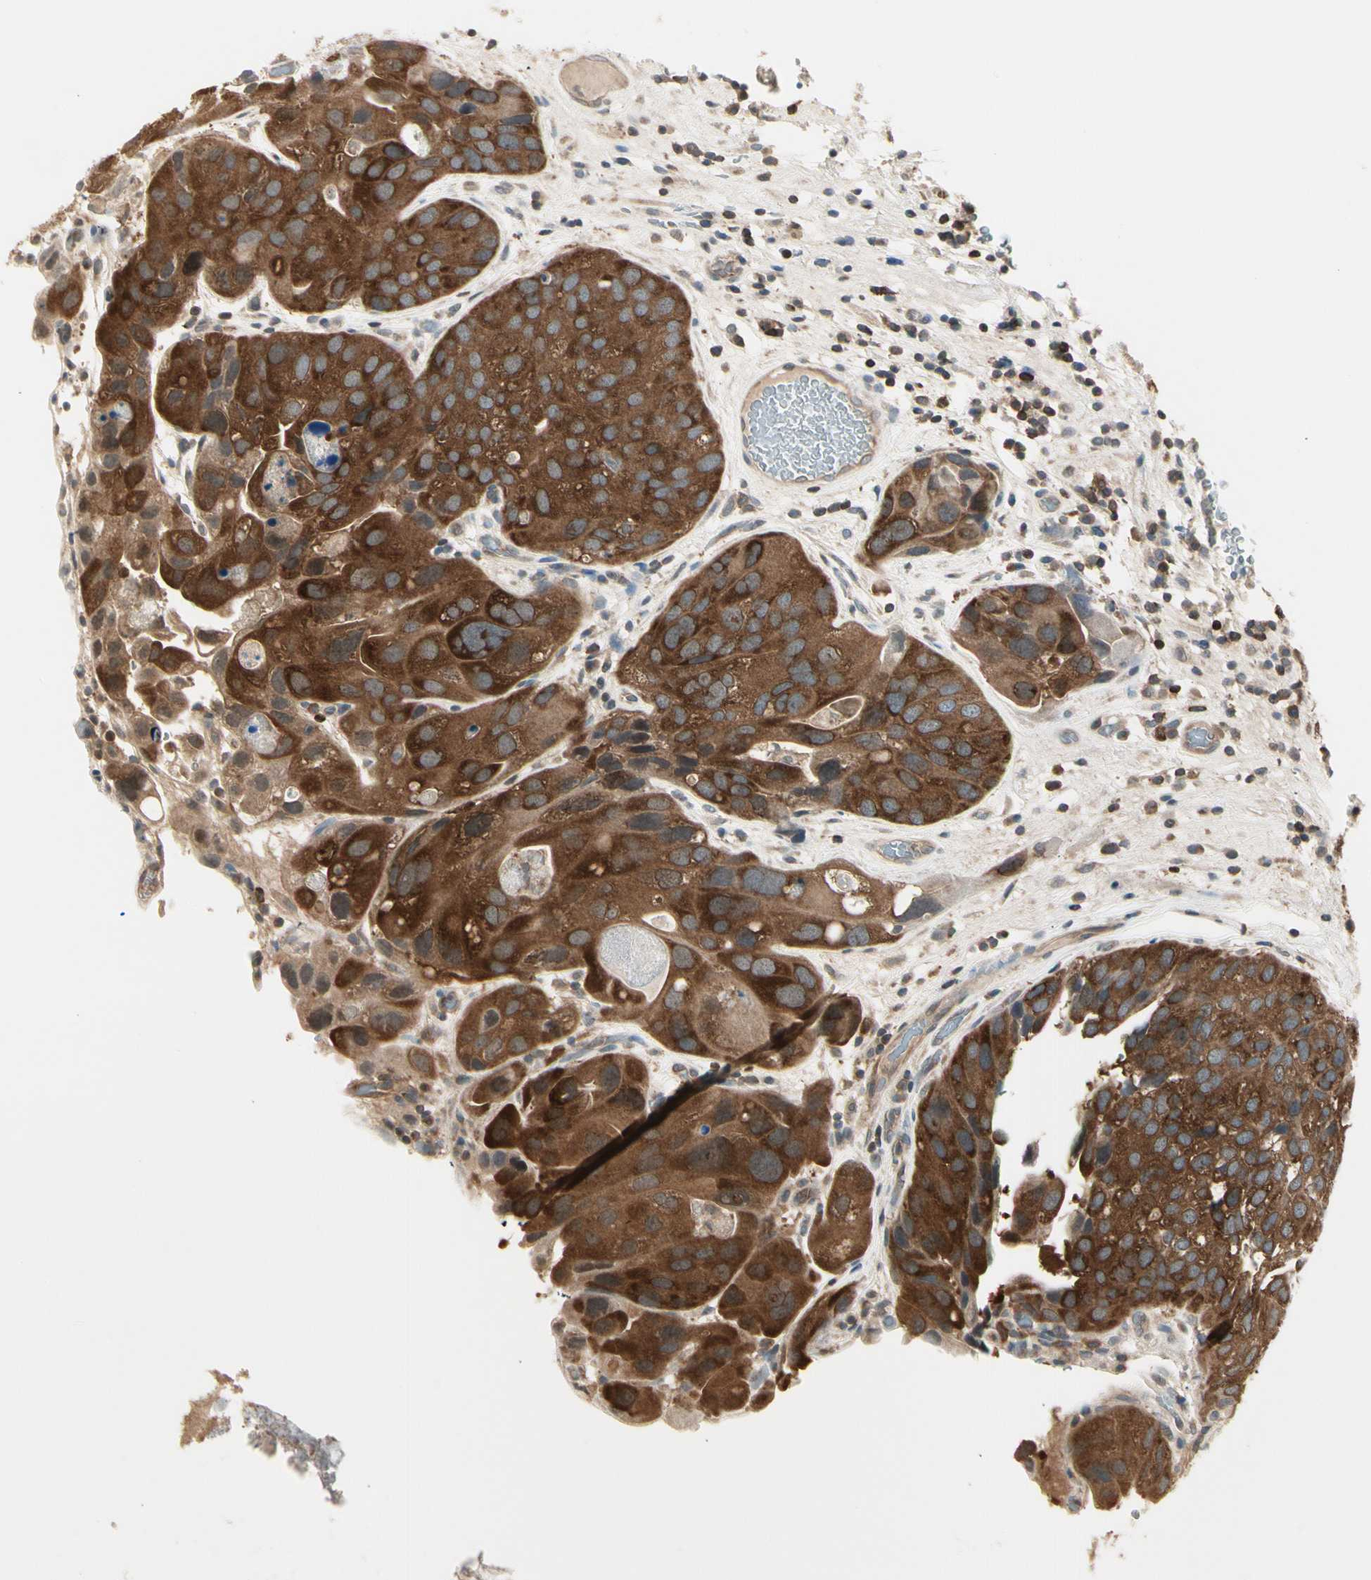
{"staining": {"intensity": "strong", "quantity": ">75%", "location": "cytoplasmic/membranous"}, "tissue": "urothelial cancer", "cell_type": "Tumor cells", "image_type": "cancer", "snomed": [{"axis": "morphology", "description": "Urothelial carcinoma, High grade"}, {"axis": "topography", "description": "Urinary bladder"}], "caption": "This photomicrograph reveals IHC staining of human high-grade urothelial carcinoma, with high strong cytoplasmic/membranous positivity in about >75% of tumor cells.", "gene": "OXSR1", "patient": {"sex": "female", "age": 64}}